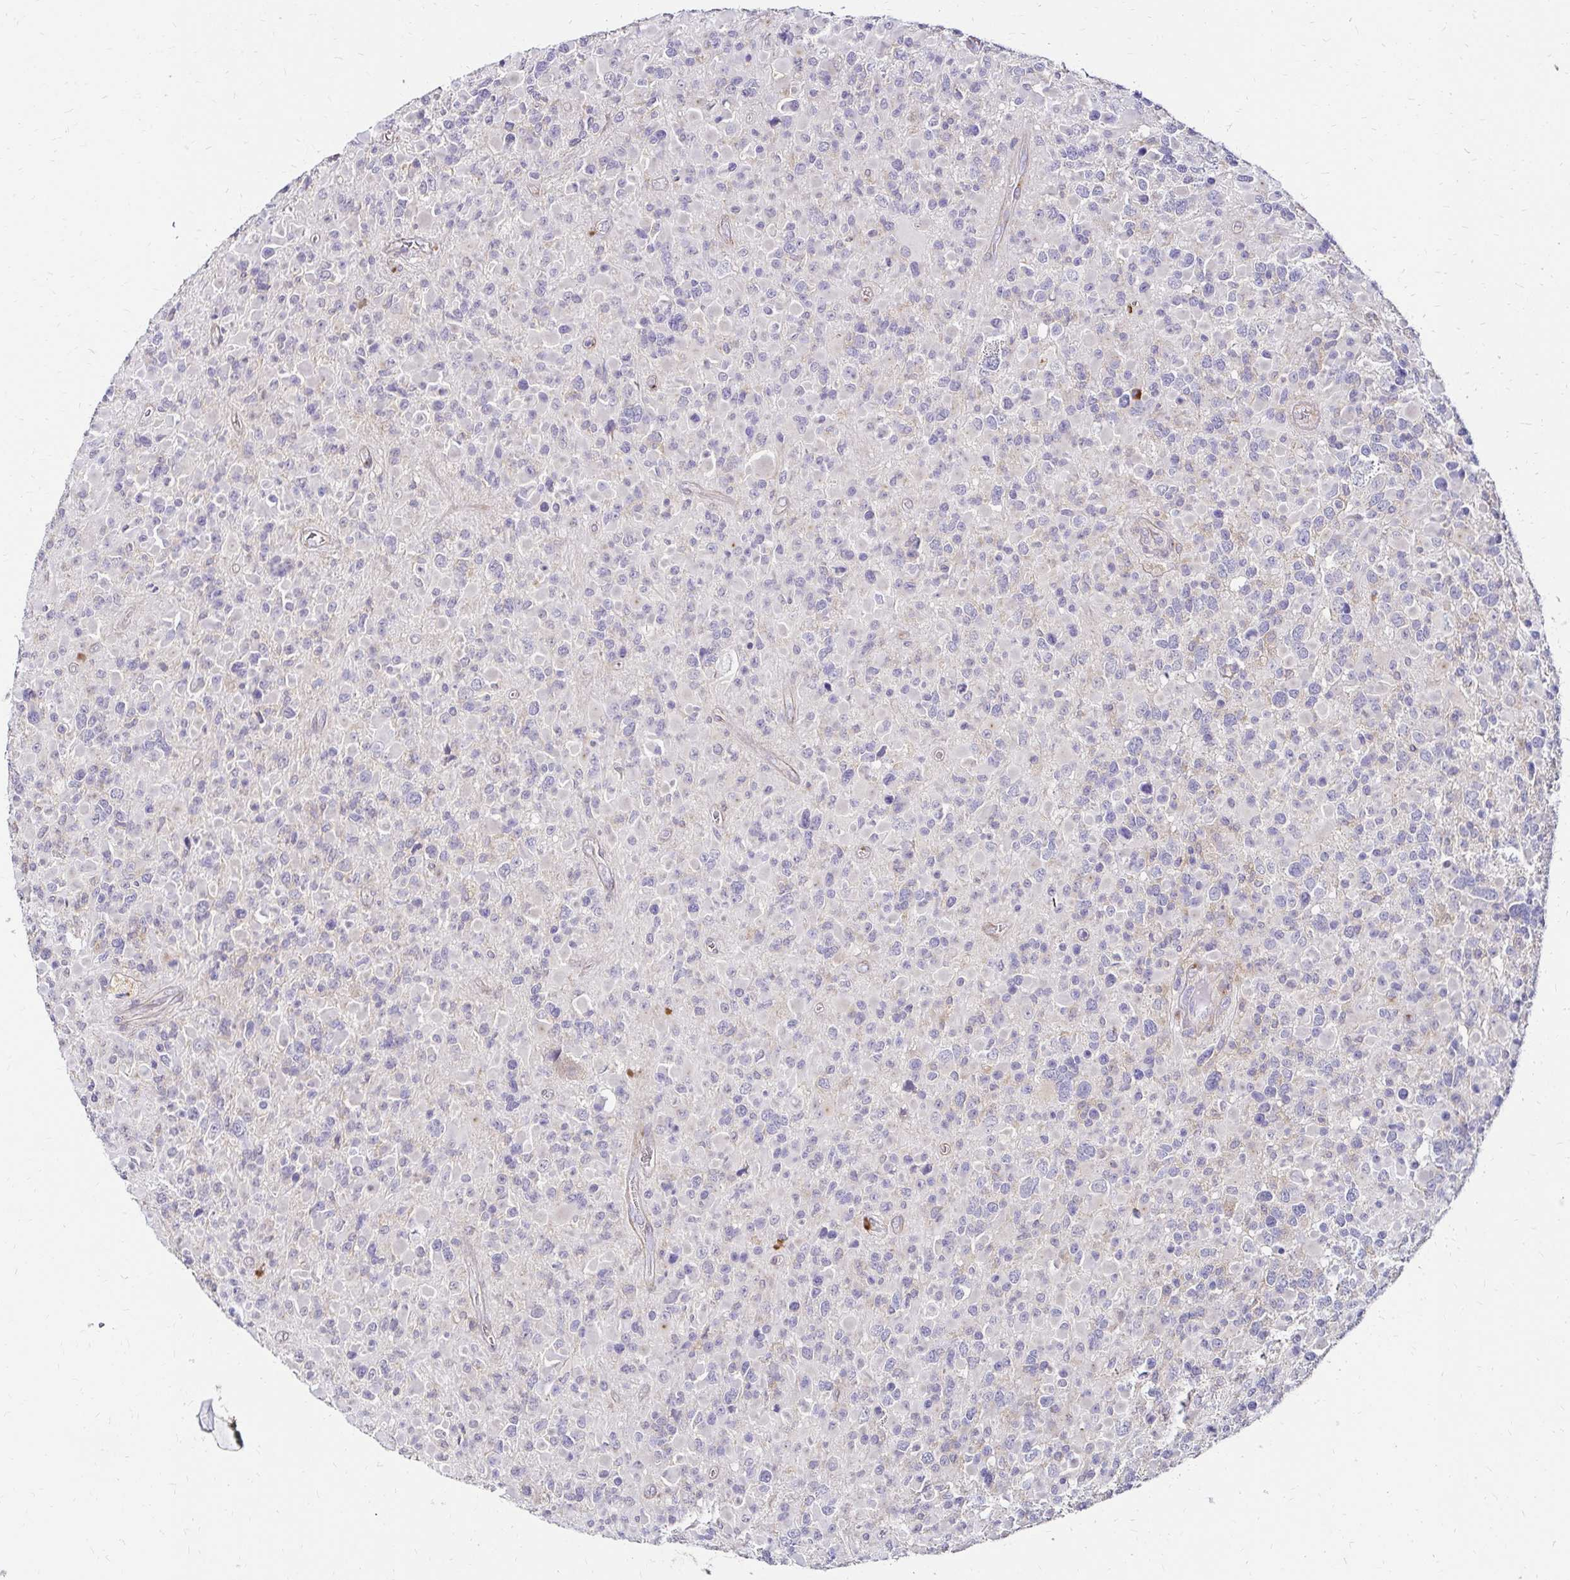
{"staining": {"intensity": "negative", "quantity": "none", "location": "none"}, "tissue": "glioma", "cell_type": "Tumor cells", "image_type": "cancer", "snomed": [{"axis": "morphology", "description": "Glioma, malignant, High grade"}, {"axis": "topography", "description": "Brain"}], "caption": "Glioma stained for a protein using IHC reveals no staining tumor cells.", "gene": "PRIMA1", "patient": {"sex": "female", "age": 40}}